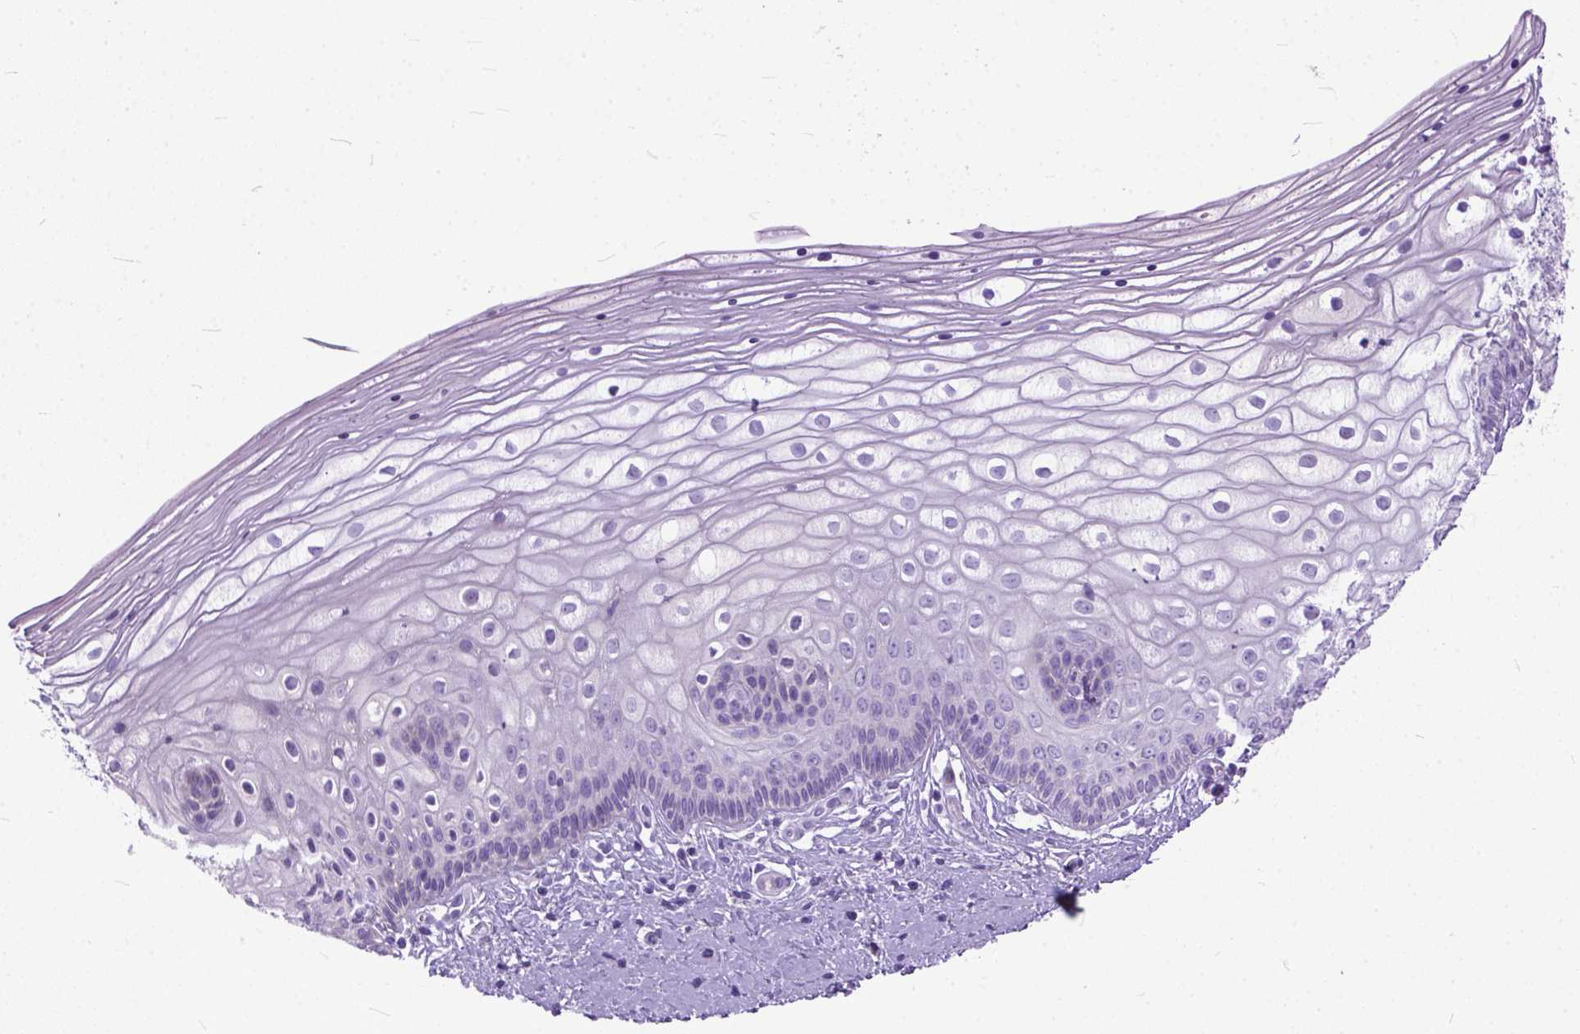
{"staining": {"intensity": "negative", "quantity": "none", "location": "none"}, "tissue": "vagina", "cell_type": "Squamous epithelial cells", "image_type": "normal", "snomed": [{"axis": "morphology", "description": "Normal tissue, NOS"}, {"axis": "topography", "description": "Vagina"}], "caption": "Immunohistochemistry photomicrograph of normal vagina: vagina stained with DAB (3,3'-diaminobenzidine) reveals no significant protein positivity in squamous epithelial cells.", "gene": "PLK5", "patient": {"sex": "female", "age": 39}}